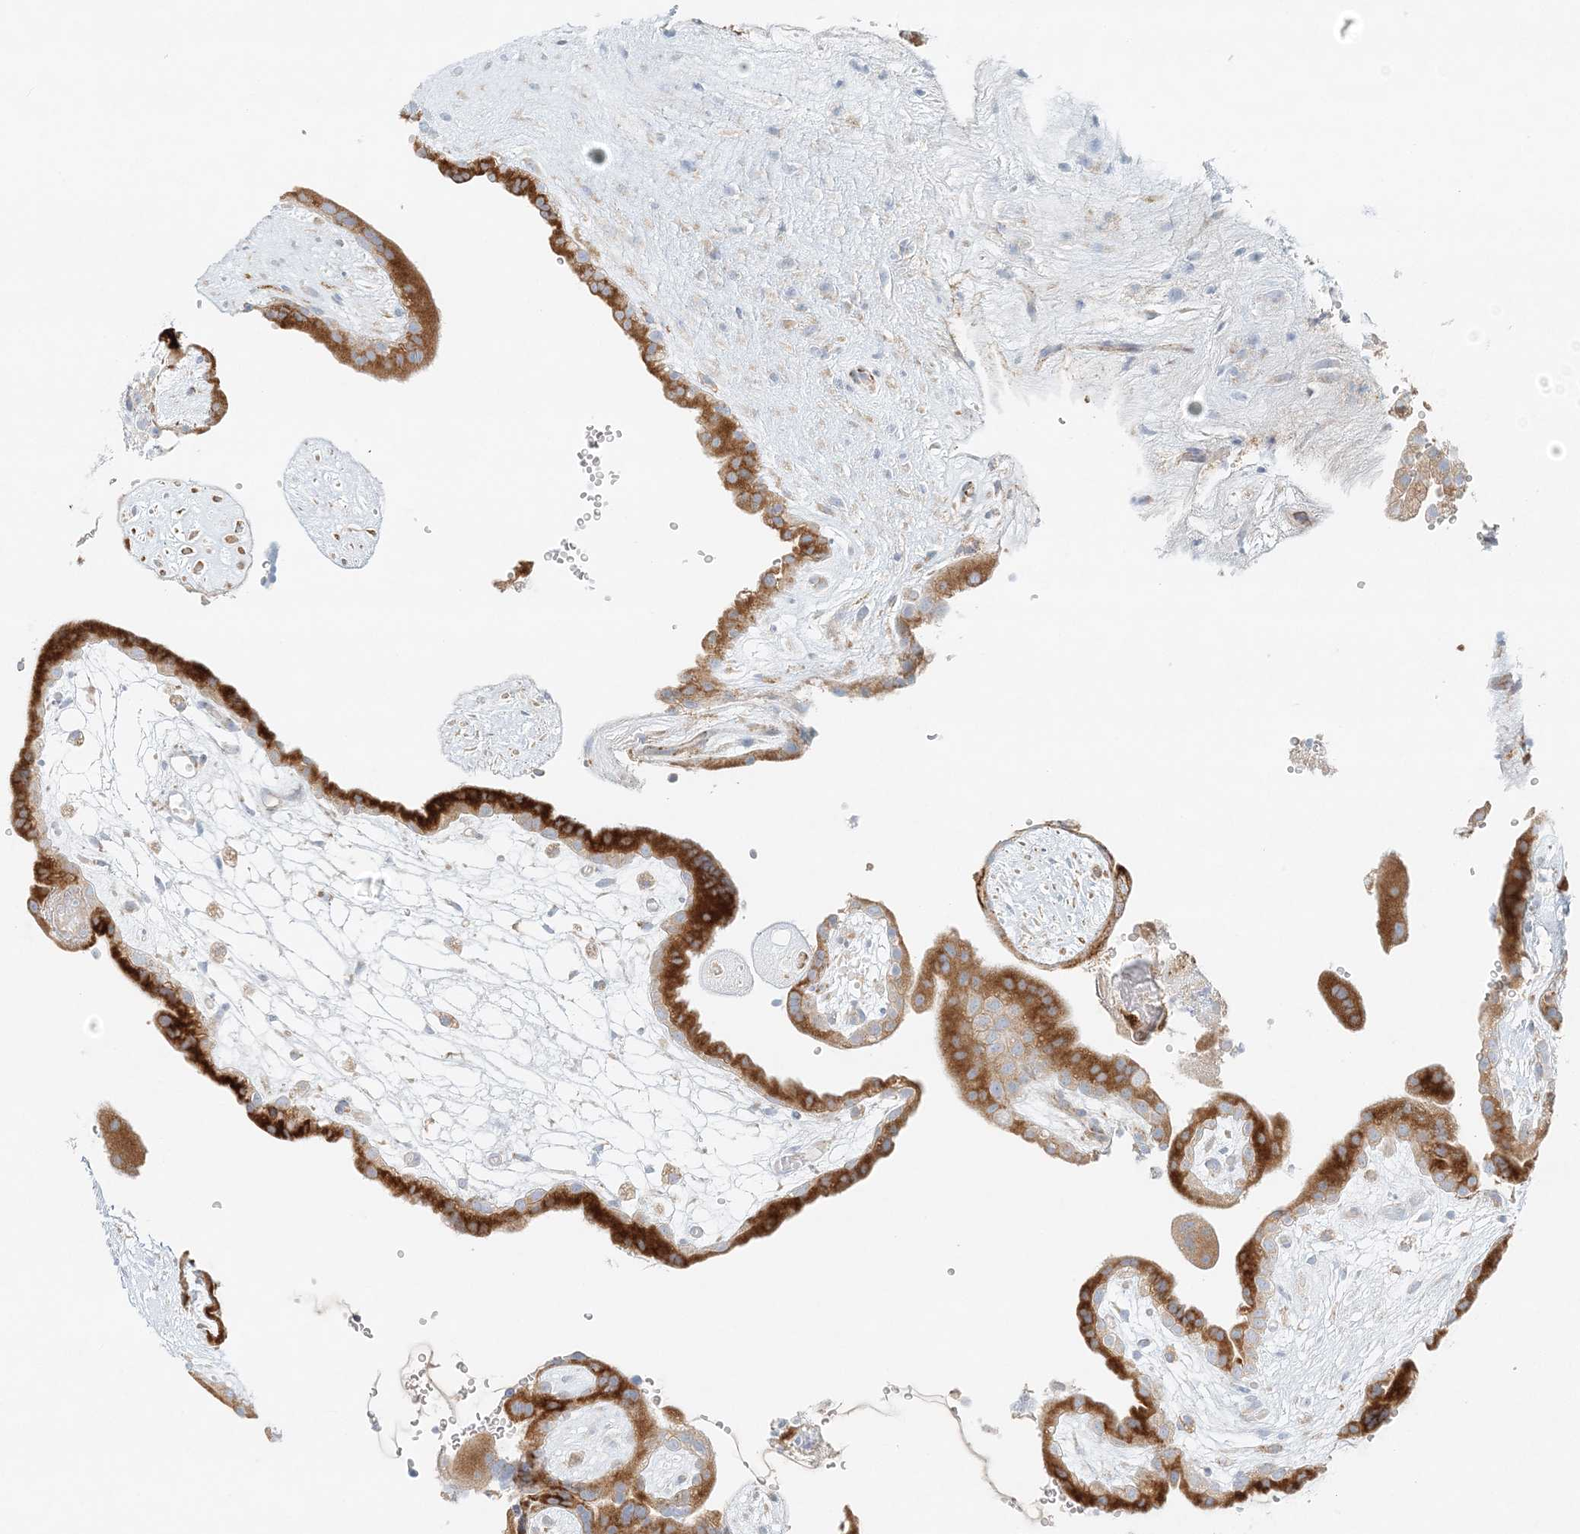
{"staining": {"intensity": "moderate", "quantity": ">75%", "location": "cytoplasmic/membranous"}, "tissue": "placenta", "cell_type": "Decidual cells", "image_type": "normal", "snomed": [{"axis": "morphology", "description": "Normal tissue, NOS"}, {"axis": "topography", "description": "Placenta"}], "caption": "Normal placenta displays moderate cytoplasmic/membranous expression in about >75% of decidual cells, visualized by immunohistochemistry.", "gene": "STK11IP", "patient": {"sex": "female", "age": 18}}